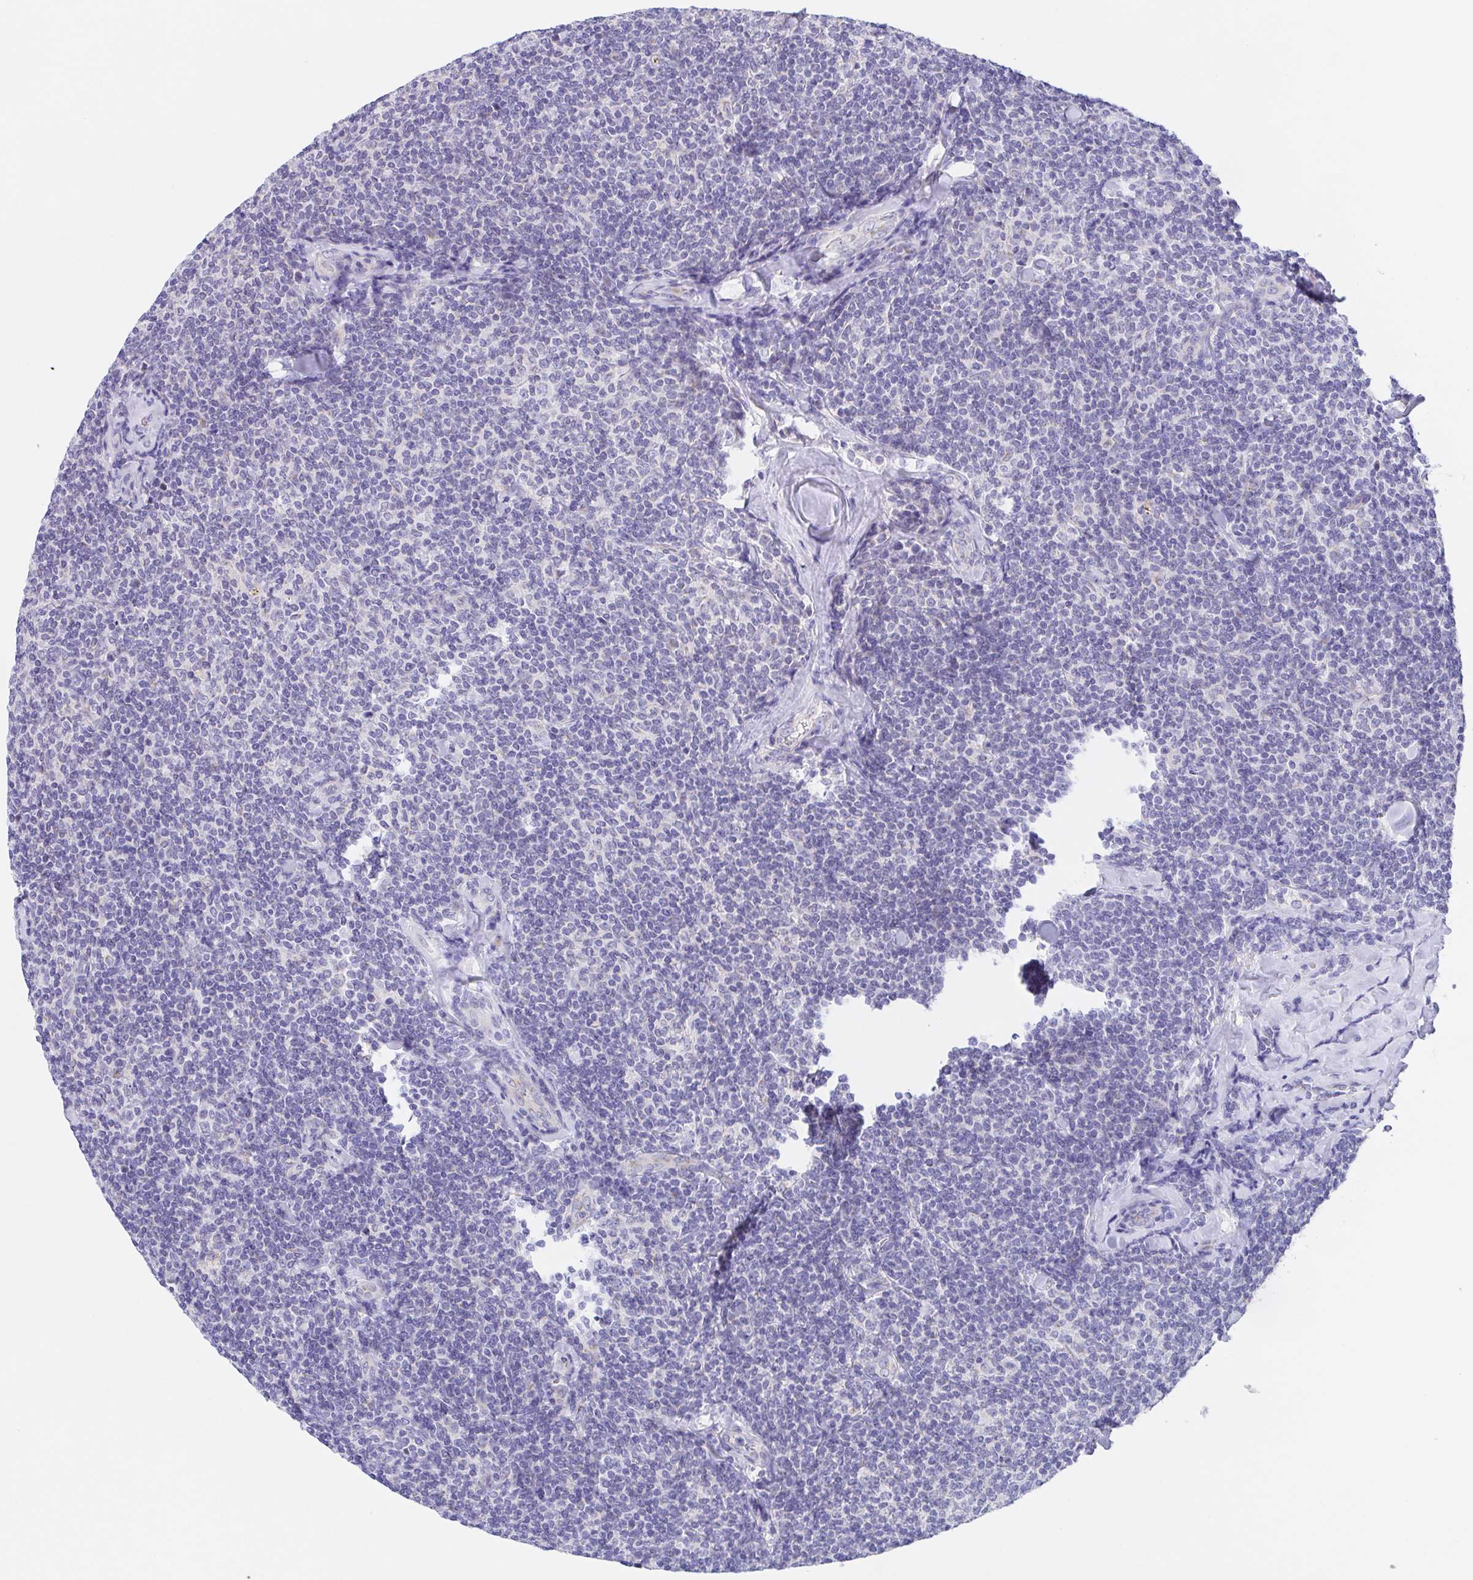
{"staining": {"intensity": "negative", "quantity": "none", "location": "none"}, "tissue": "lymphoma", "cell_type": "Tumor cells", "image_type": "cancer", "snomed": [{"axis": "morphology", "description": "Malignant lymphoma, non-Hodgkin's type, Low grade"}, {"axis": "topography", "description": "Lymph node"}], "caption": "Tumor cells show no significant positivity in malignant lymphoma, non-Hodgkin's type (low-grade). (DAB (3,3'-diaminobenzidine) IHC visualized using brightfield microscopy, high magnification).", "gene": "SCG3", "patient": {"sex": "female", "age": 56}}